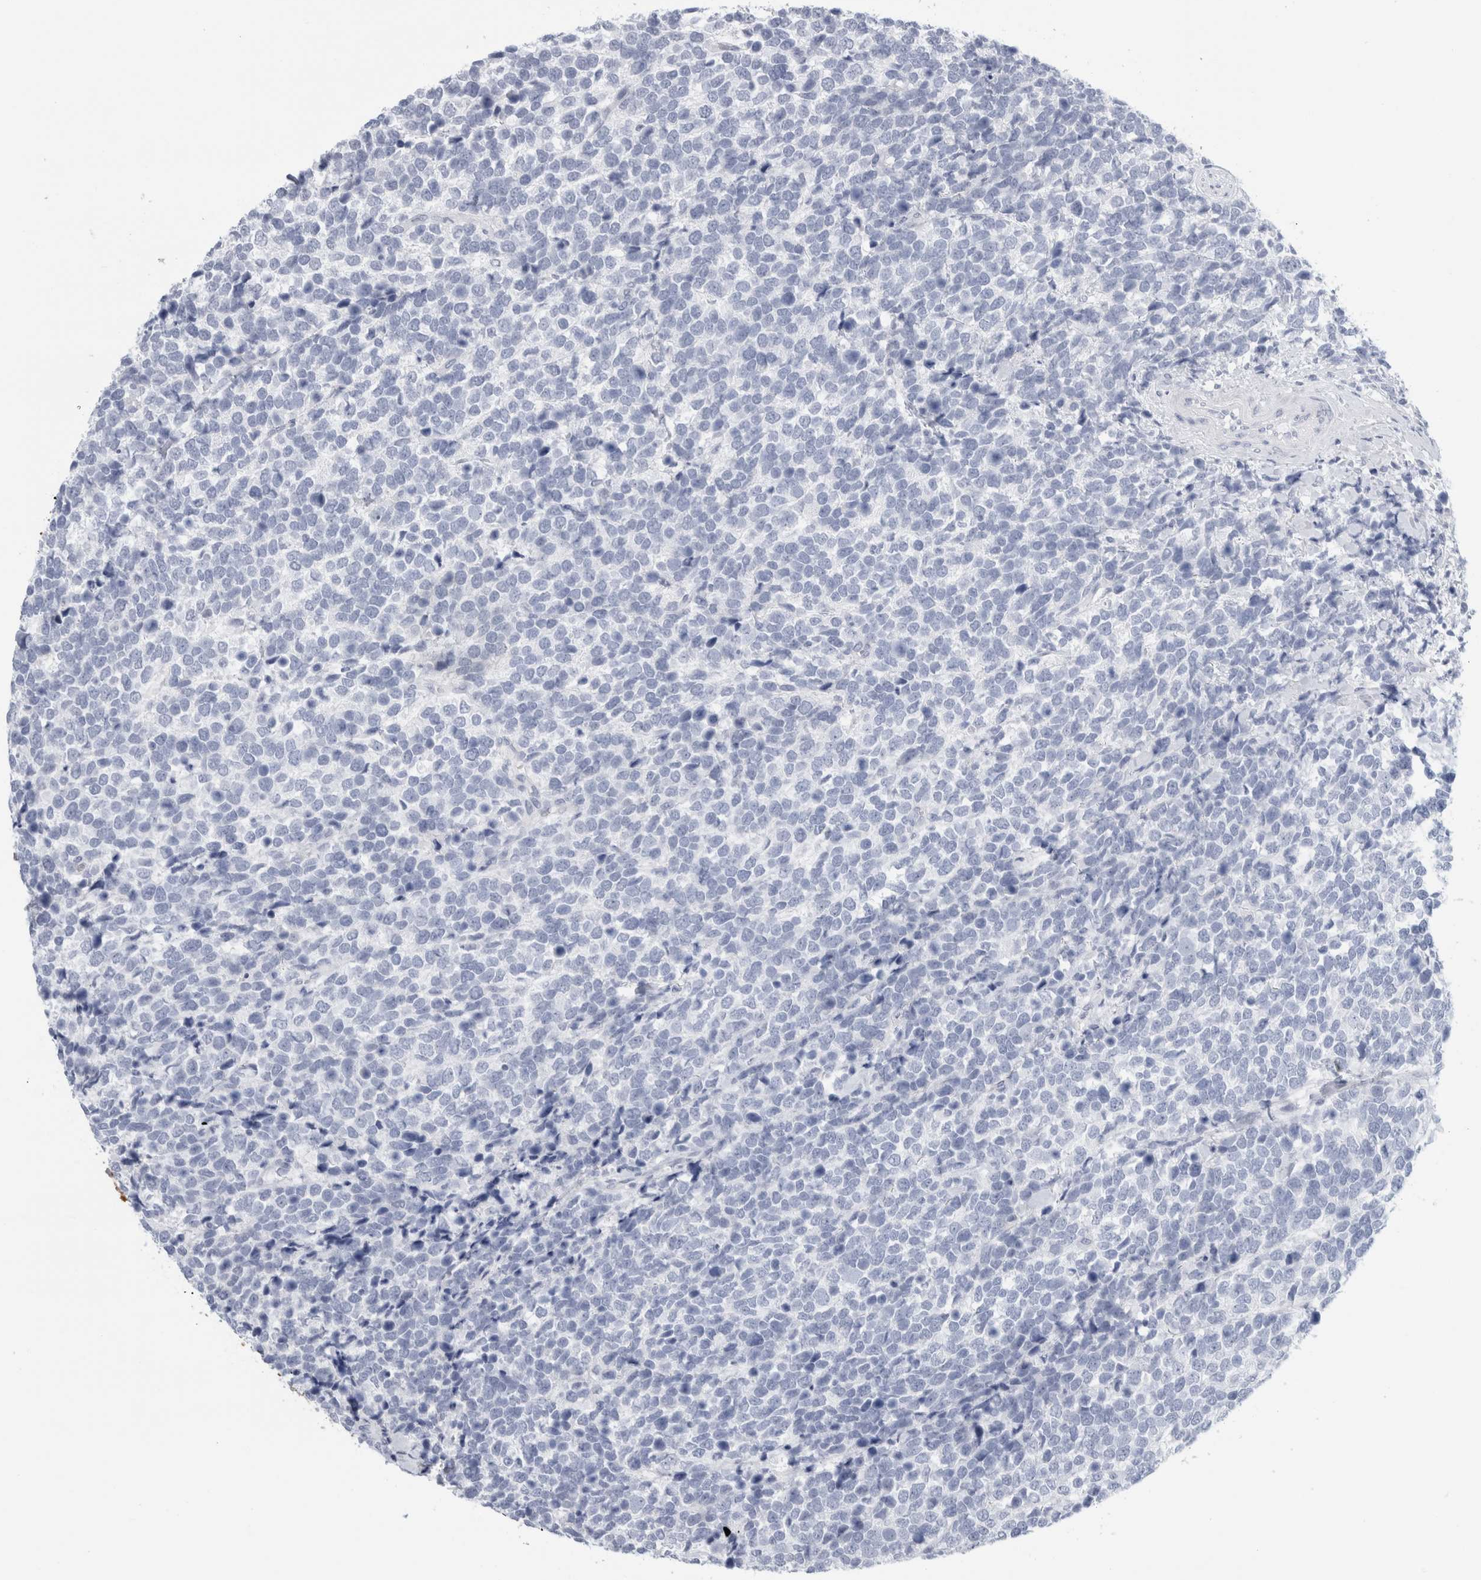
{"staining": {"intensity": "negative", "quantity": "none", "location": "none"}, "tissue": "urothelial cancer", "cell_type": "Tumor cells", "image_type": "cancer", "snomed": [{"axis": "morphology", "description": "Urothelial carcinoma, High grade"}, {"axis": "topography", "description": "Urinary bladder"}], "caption": "A high-resolution histopathology image shows immunohistochemistry (IHC) staining of urothelial cancer, which shows no significant staining in tumor cells. Nuclei are stained in blue.", "gene": "RPH3AL", "patient": {"sex": "female", "age": 82}}